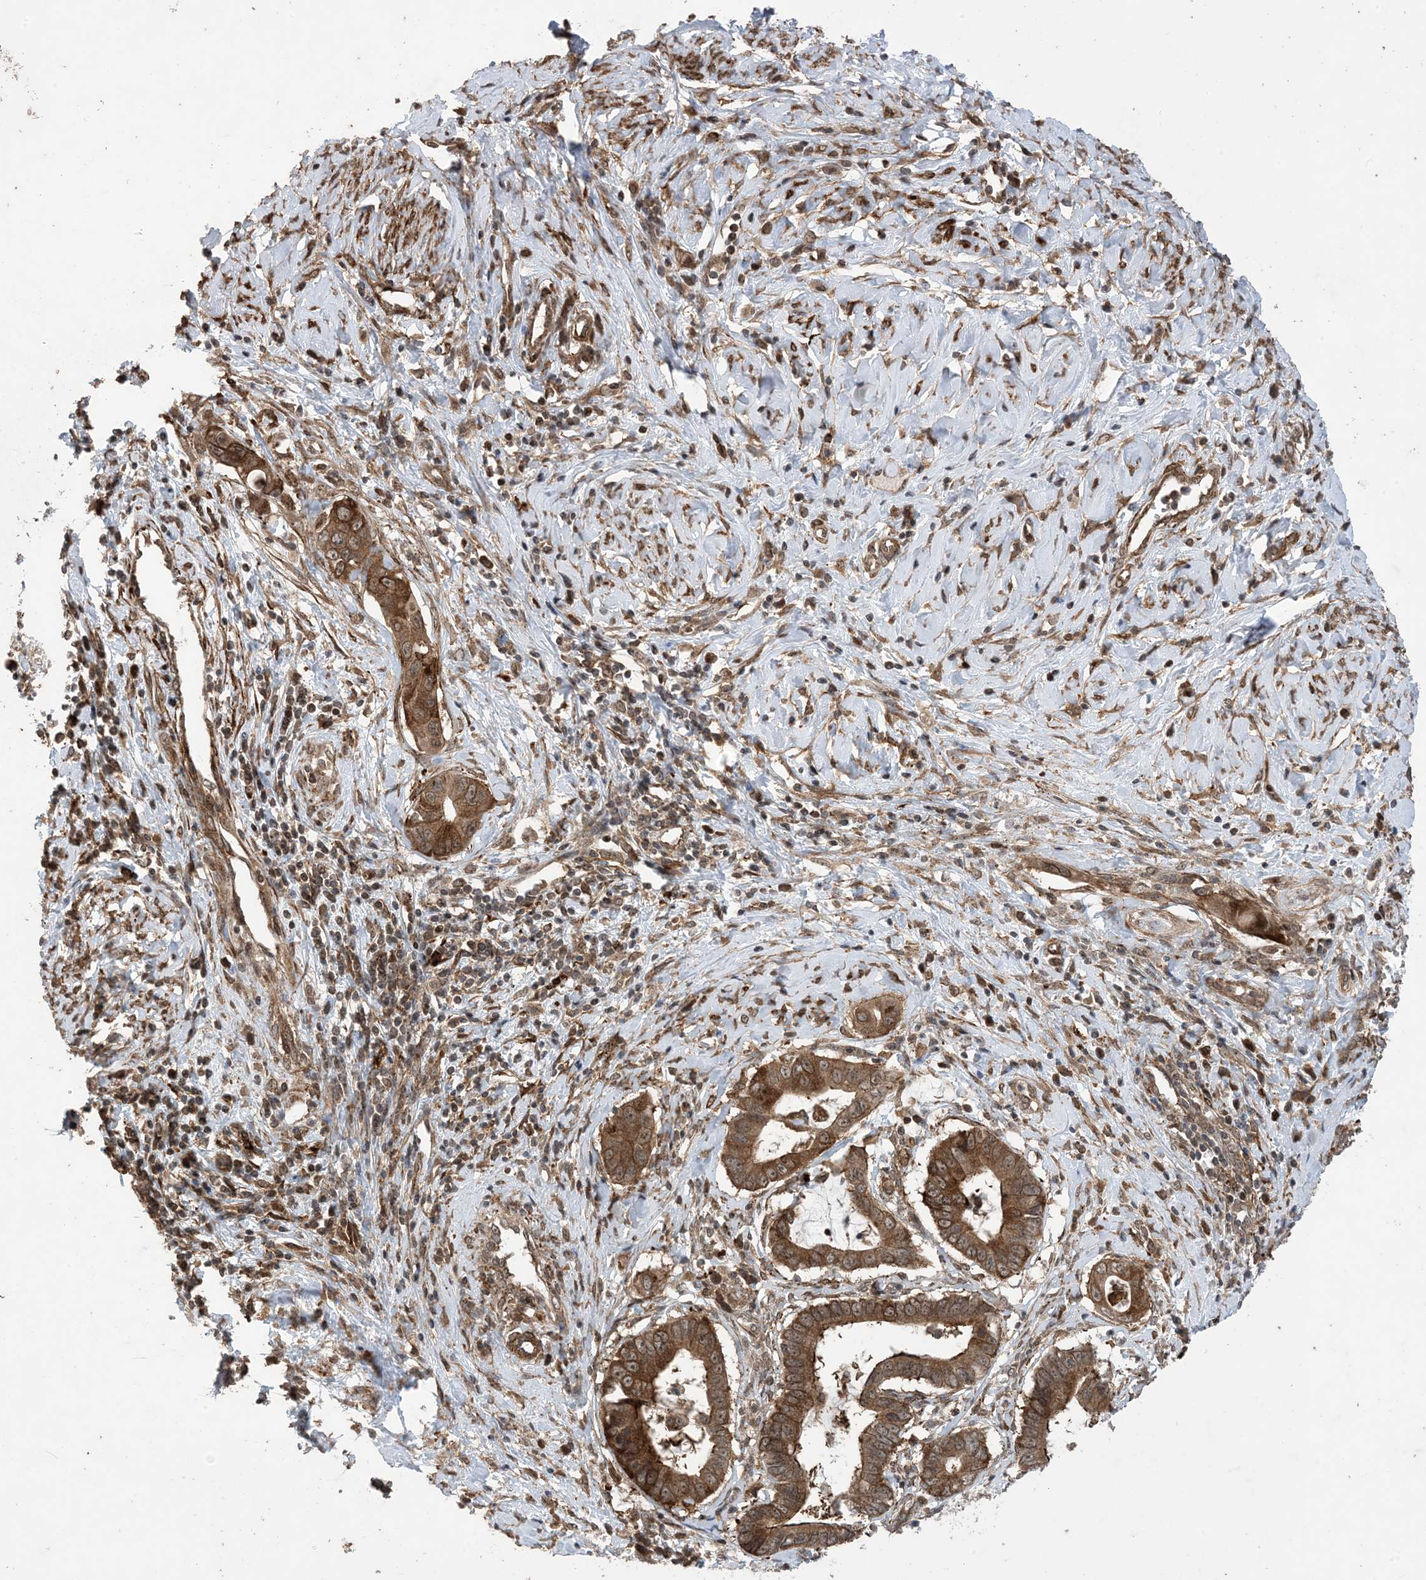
{"staining": {"intensity": "moderate", "quantity": ">75%", "location": "cytoplasmic/membranous,nuclear"}, "tissue": "cervical cancer", "cell_type": "Tumor cells", "image_type": "cancer", "snomed": [{"axis": "morphology", "description": "Adenocarcinoma, NOS"}, {"axis": "topography", "description": "Cervix"}], "caption": "High-power microscopy captured an immunohistochemistry (IHC) micrograph of cervical cancer (adenocarcinoma), revealing moderate cytoplasmic/membranous and nuclear positivity in about >75% of tumor cells. (DAB = brown stain, brightfield microscopy at high magnification).", "gene": "ZNF511", "patient": {"sex": "female", "age": 44}}